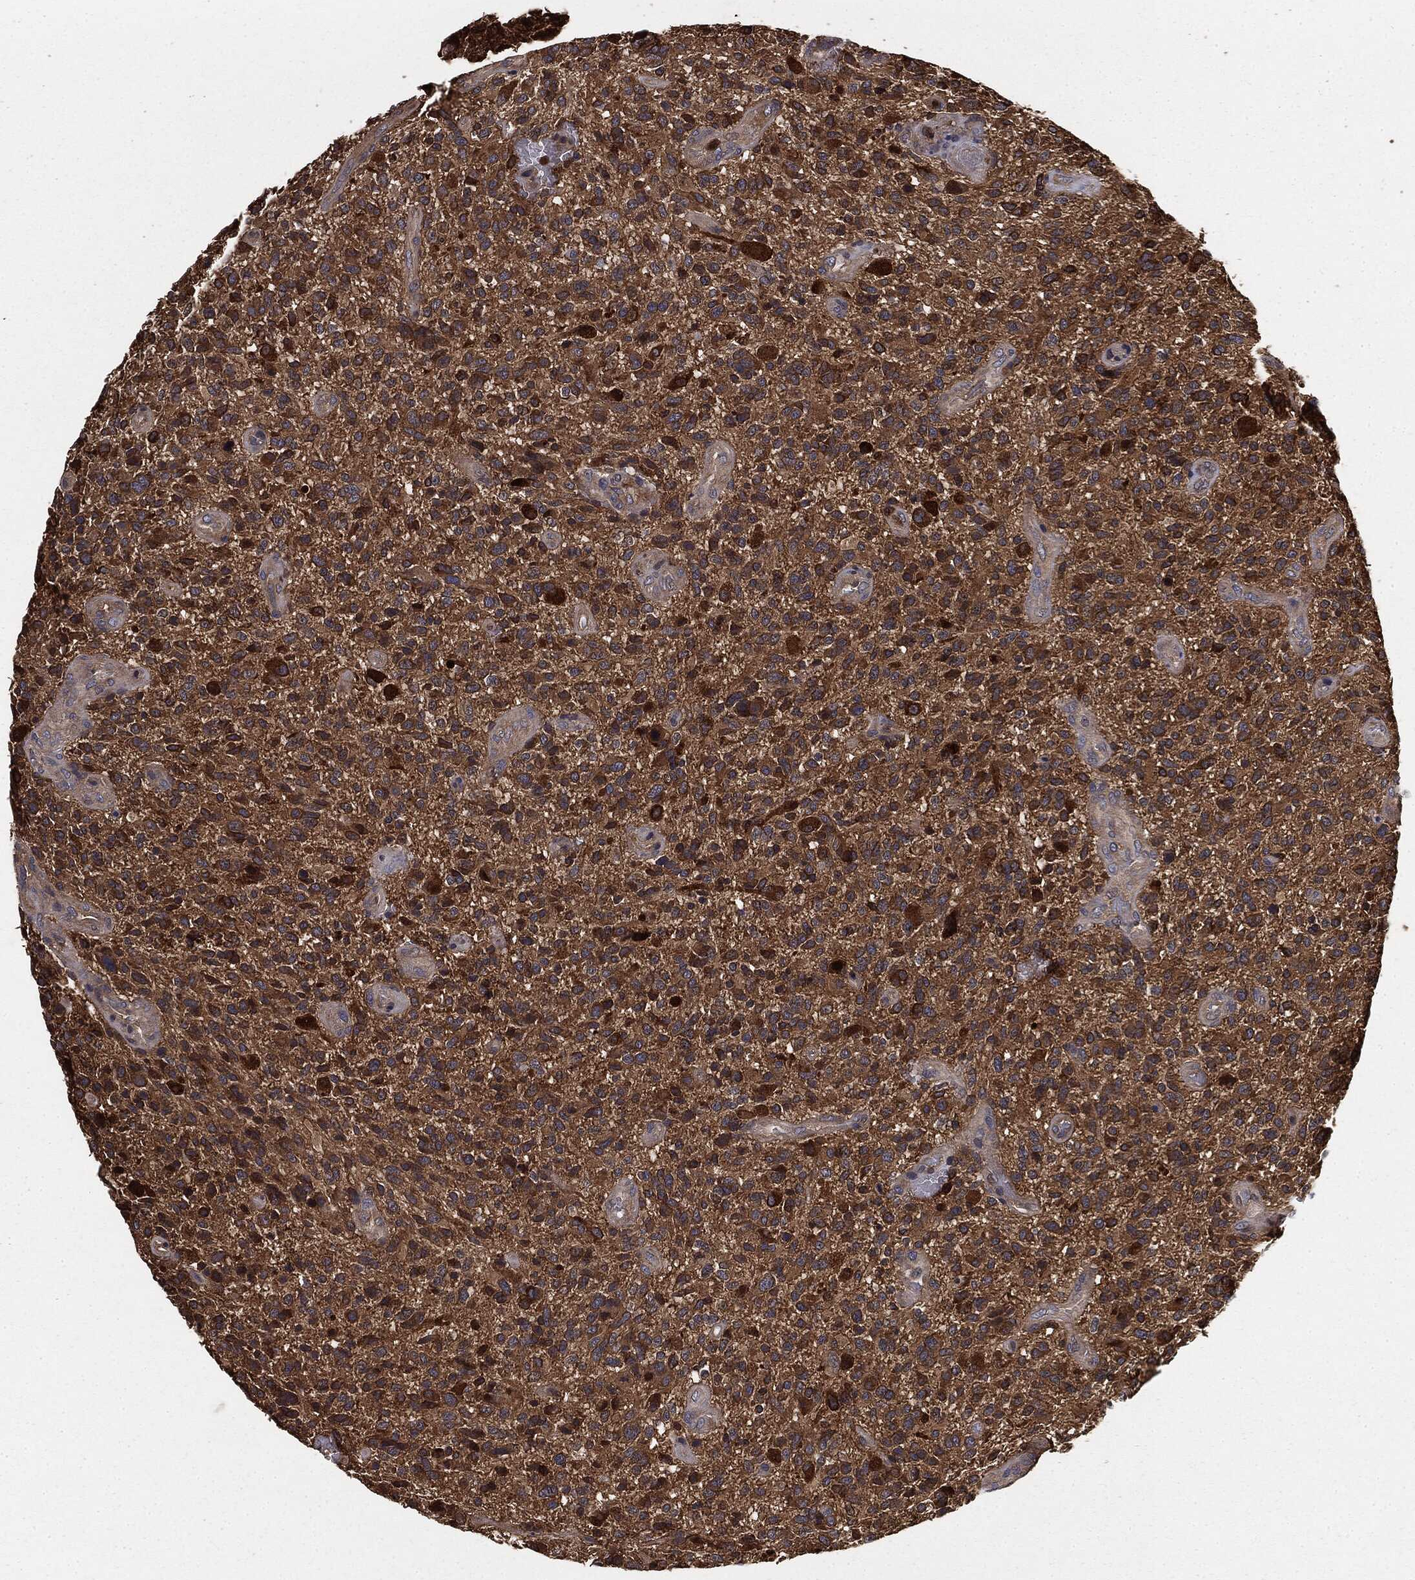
{"staining": {"intensity": "moderate", "quantity": "25%-75%", "location": "cytoplasmic/membranous"}, "tissue": "glioma", "cell_type": "Tumor cells", "image_type": "cancer", "snomed": [{"axis": "morphology", "description": "Glioma, malignant, High grade"}, {"axis": "topography", "description": "Brain"}], "caption": "Immunohistochemistry (IHC) (DAB) staining of human glioma exhibits moderate cytoplasmic/membranous protein expression in approximately 25%-75% of tumor cells.", "gene": "GNB5", "patient": {"sex": "male", "age": 47}}